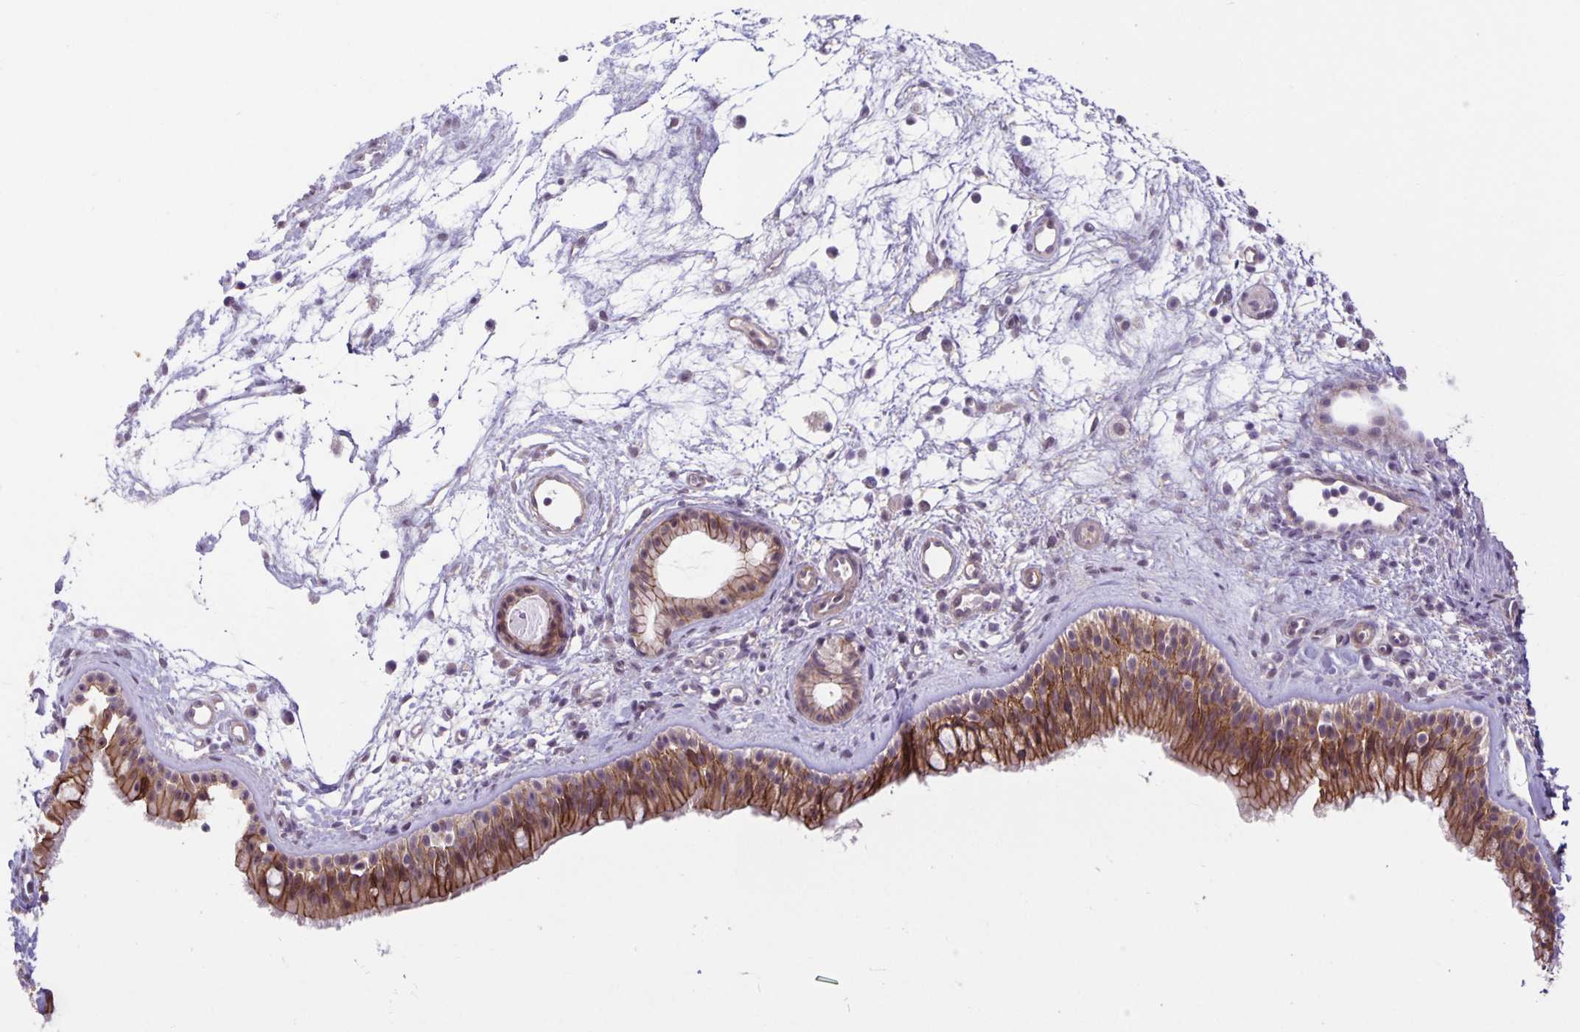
{"staining": {"intensity": "strong", "quantity": ">75%", "location": "cytoplasmic/membranous"}, "tissue": "nasopharynx", "cell_type": "Respiratory epithelial cells", "image_type": "normal", "snomed": [{"axis": "morphology", "description": "Normal tissue, NOS"}, {"axis": "topography", "description": "Nasopharynx"}], "caption": "Protein staining by immunohistochemistry (IHC) shows strong cytoplasmic/membranous expression in approximately >75% of respiratory epithelial cells in unremarkable nasopharynx.", "gene": "ARVCF", "patient": {"sex": "female", "age": 70}}